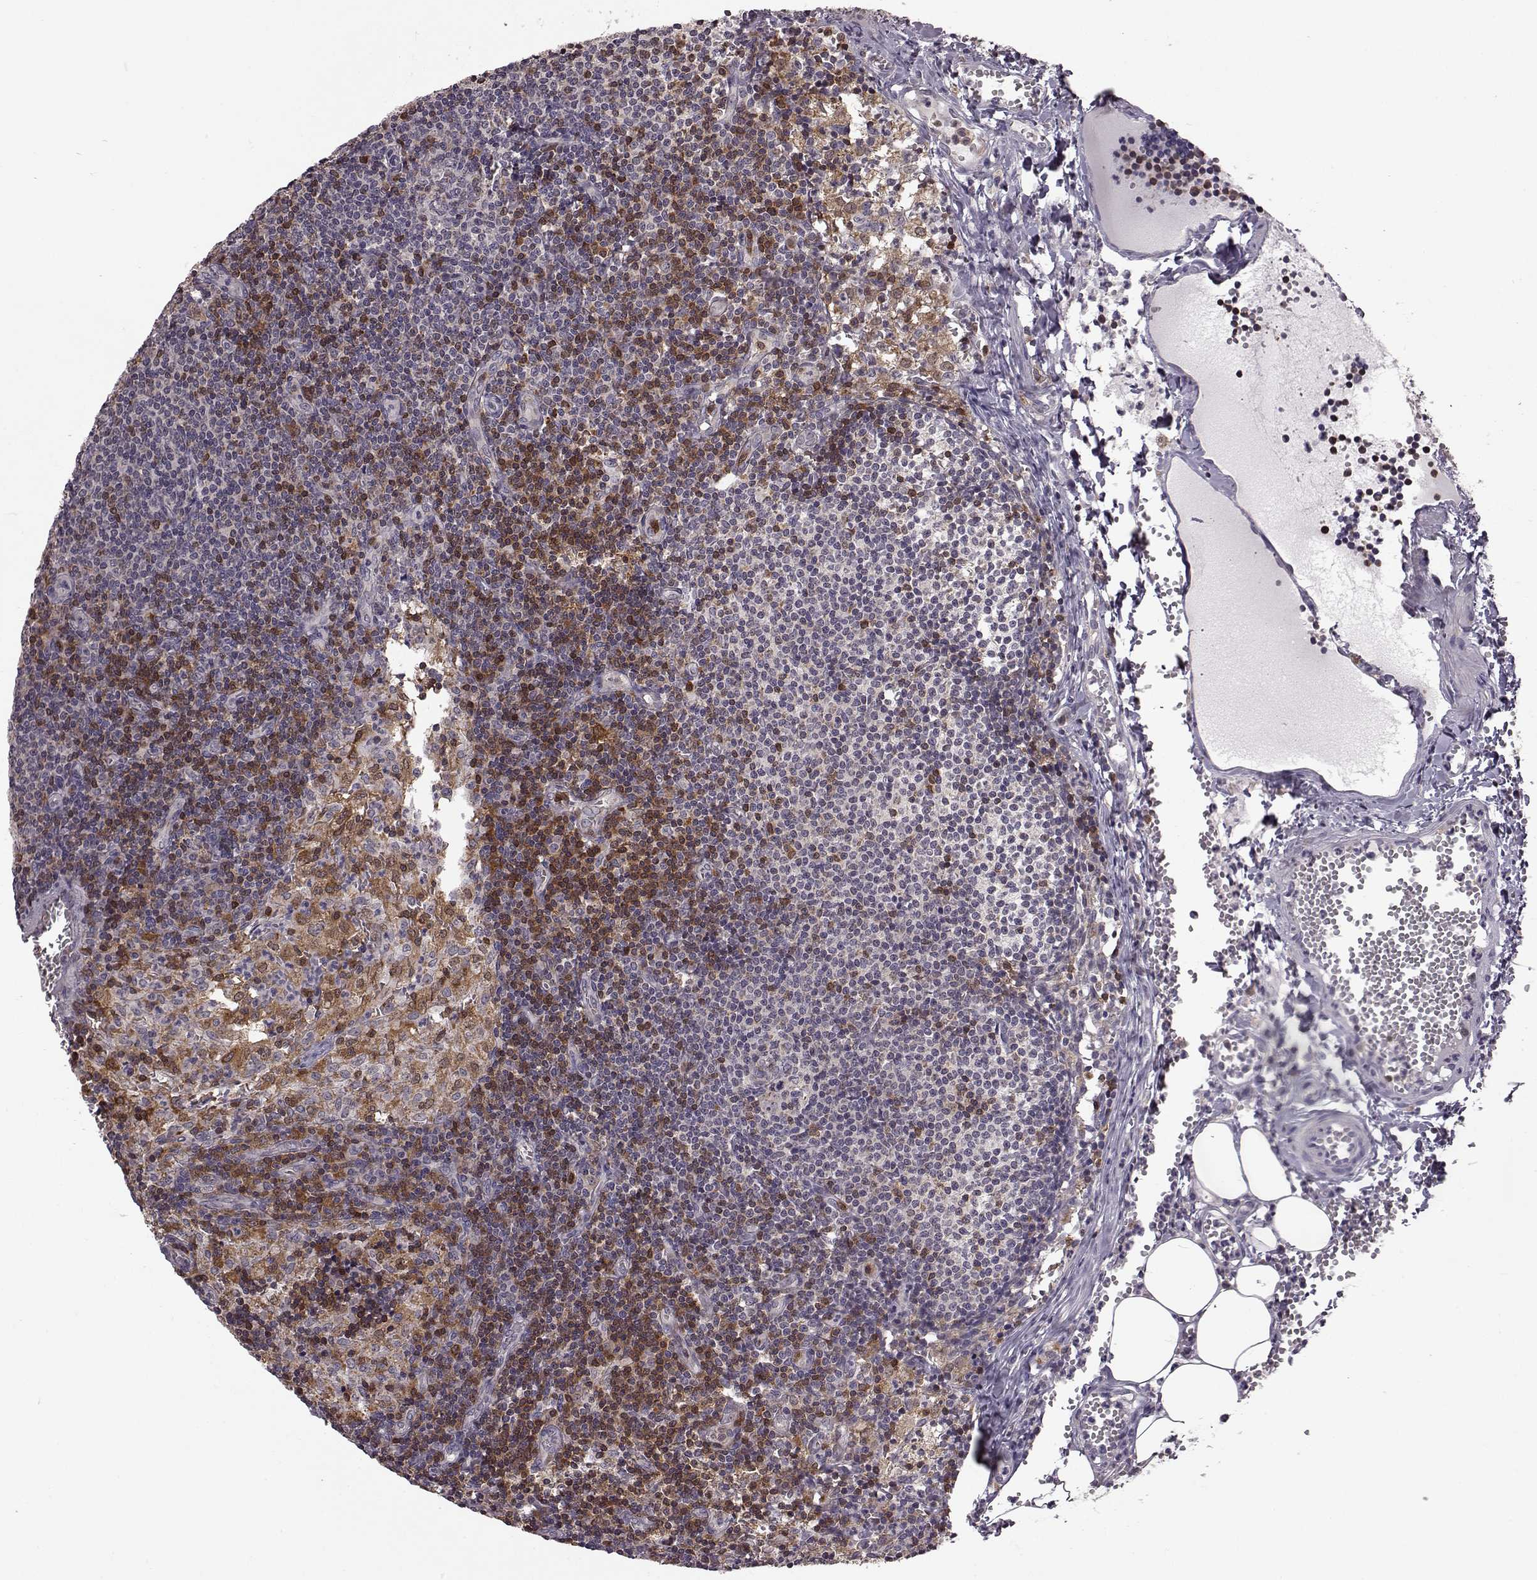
{"staining": {"intensity": "strong", "quantity": "<25%", "location": "cytoplasmic/membranous"}, "tissue": "lymph node", "cell_type": "Germinal center cells", "image_type": "normal", "snomed": [{"axis": "morphology", "description": "Normal tissue, NOS"}, {"axis": "topography", "description": "Lymph node"}], "caption": "IHC photomicrograph of unremarkable human lymph node stained for a protein (brown), which reveals medium levels of strong cytoplasmic/membranous positivity in about <25% of germinal center cells.", "gene": "DOK2", "patient": {"sex": "female", "age": 50}}